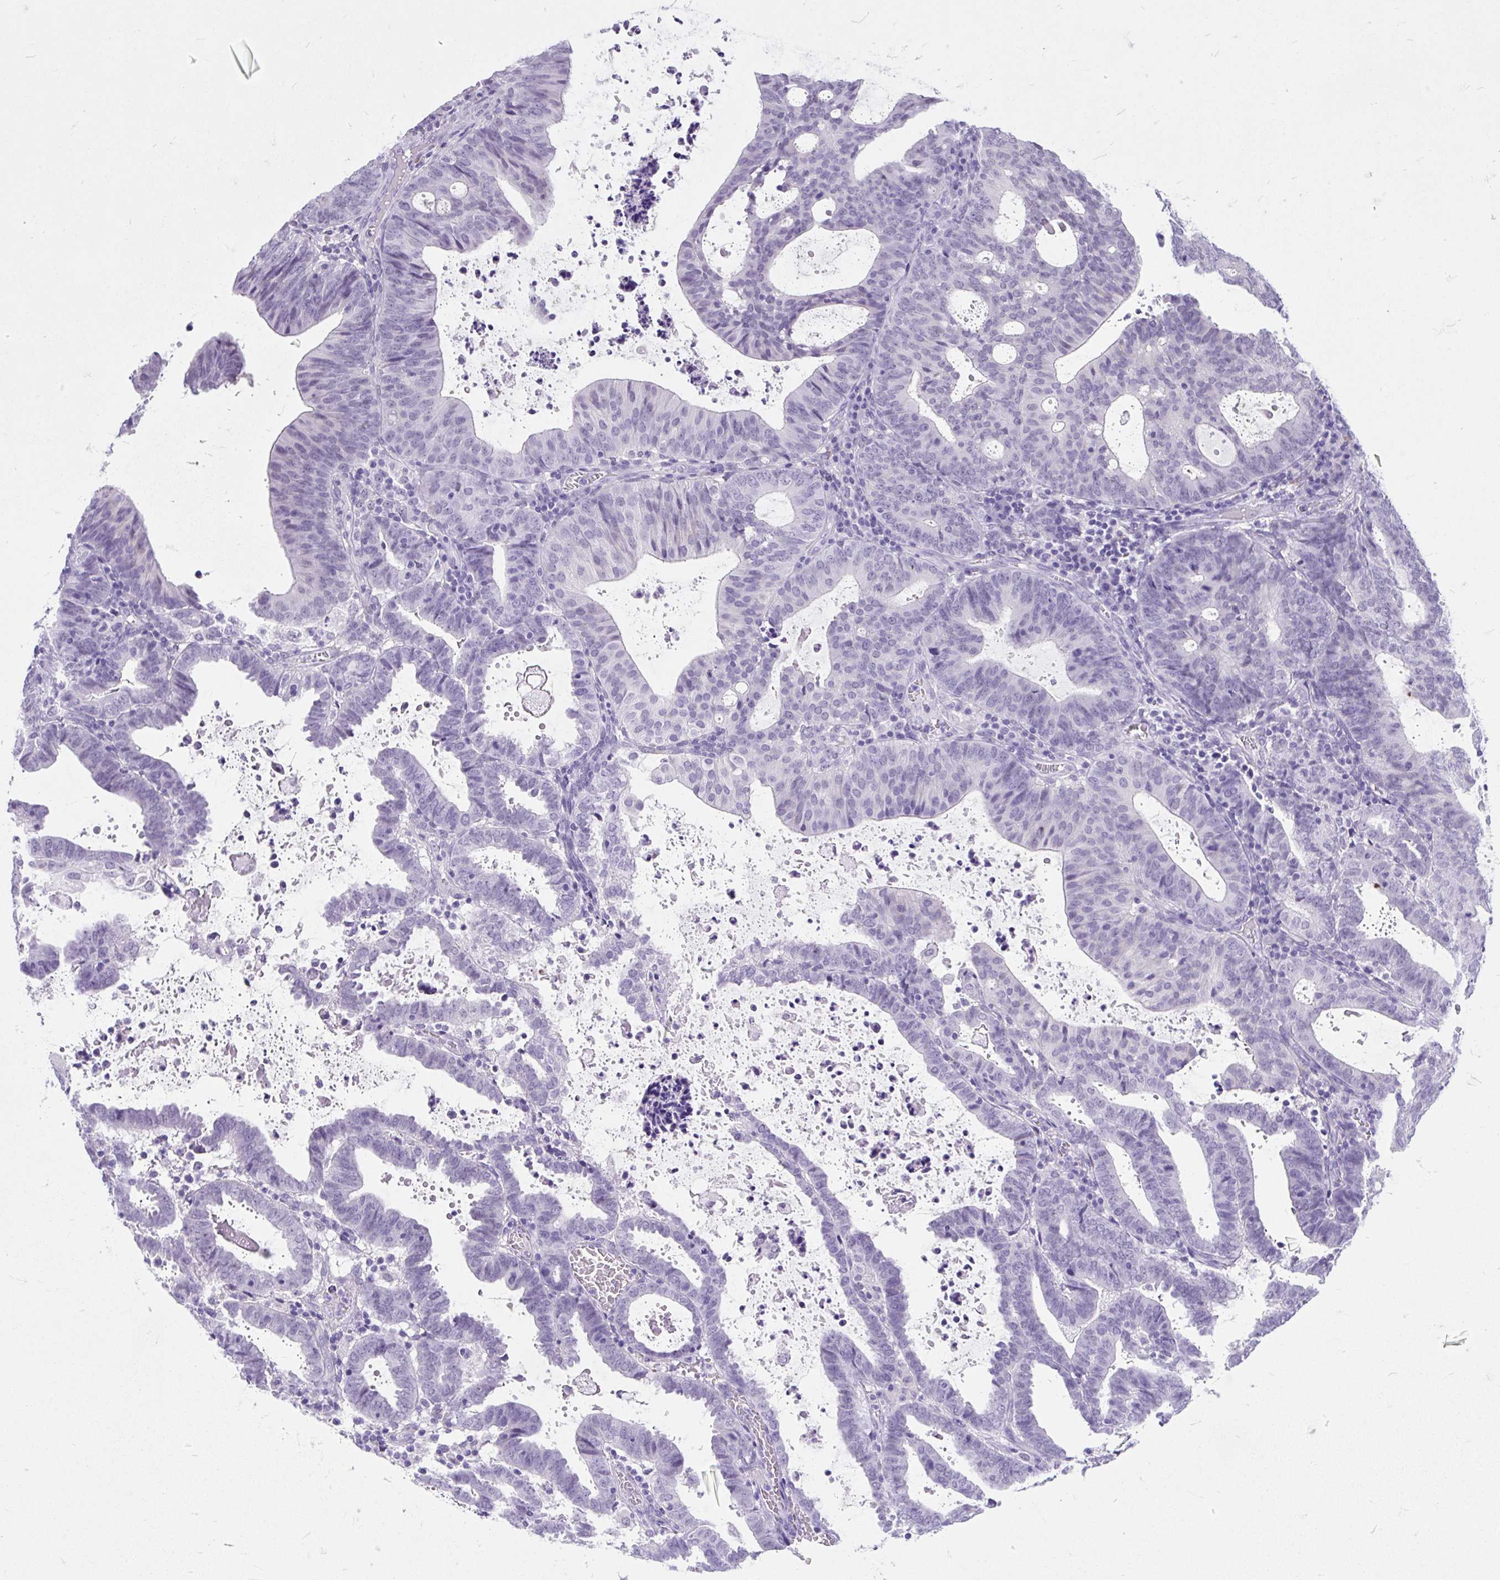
{"staining": {"intensity": "negative", "quantity": "none", "location": "none"}, "tissue": "endometrial cancer", "cell_type": "Tumor cells", "image_type": "cancer", "snomed": [{"axis": "morphology", "description": "Adenocarcinoma, NOS"}, {"axis": "topography", "description": "Uterus"}], "caption": "Endometrial cancer was stained to show a protein in brown. There is no significant positivity in tumor cells.", "gene": "SCGB1A1", "patient": {"sex": "female", "age": 83}}